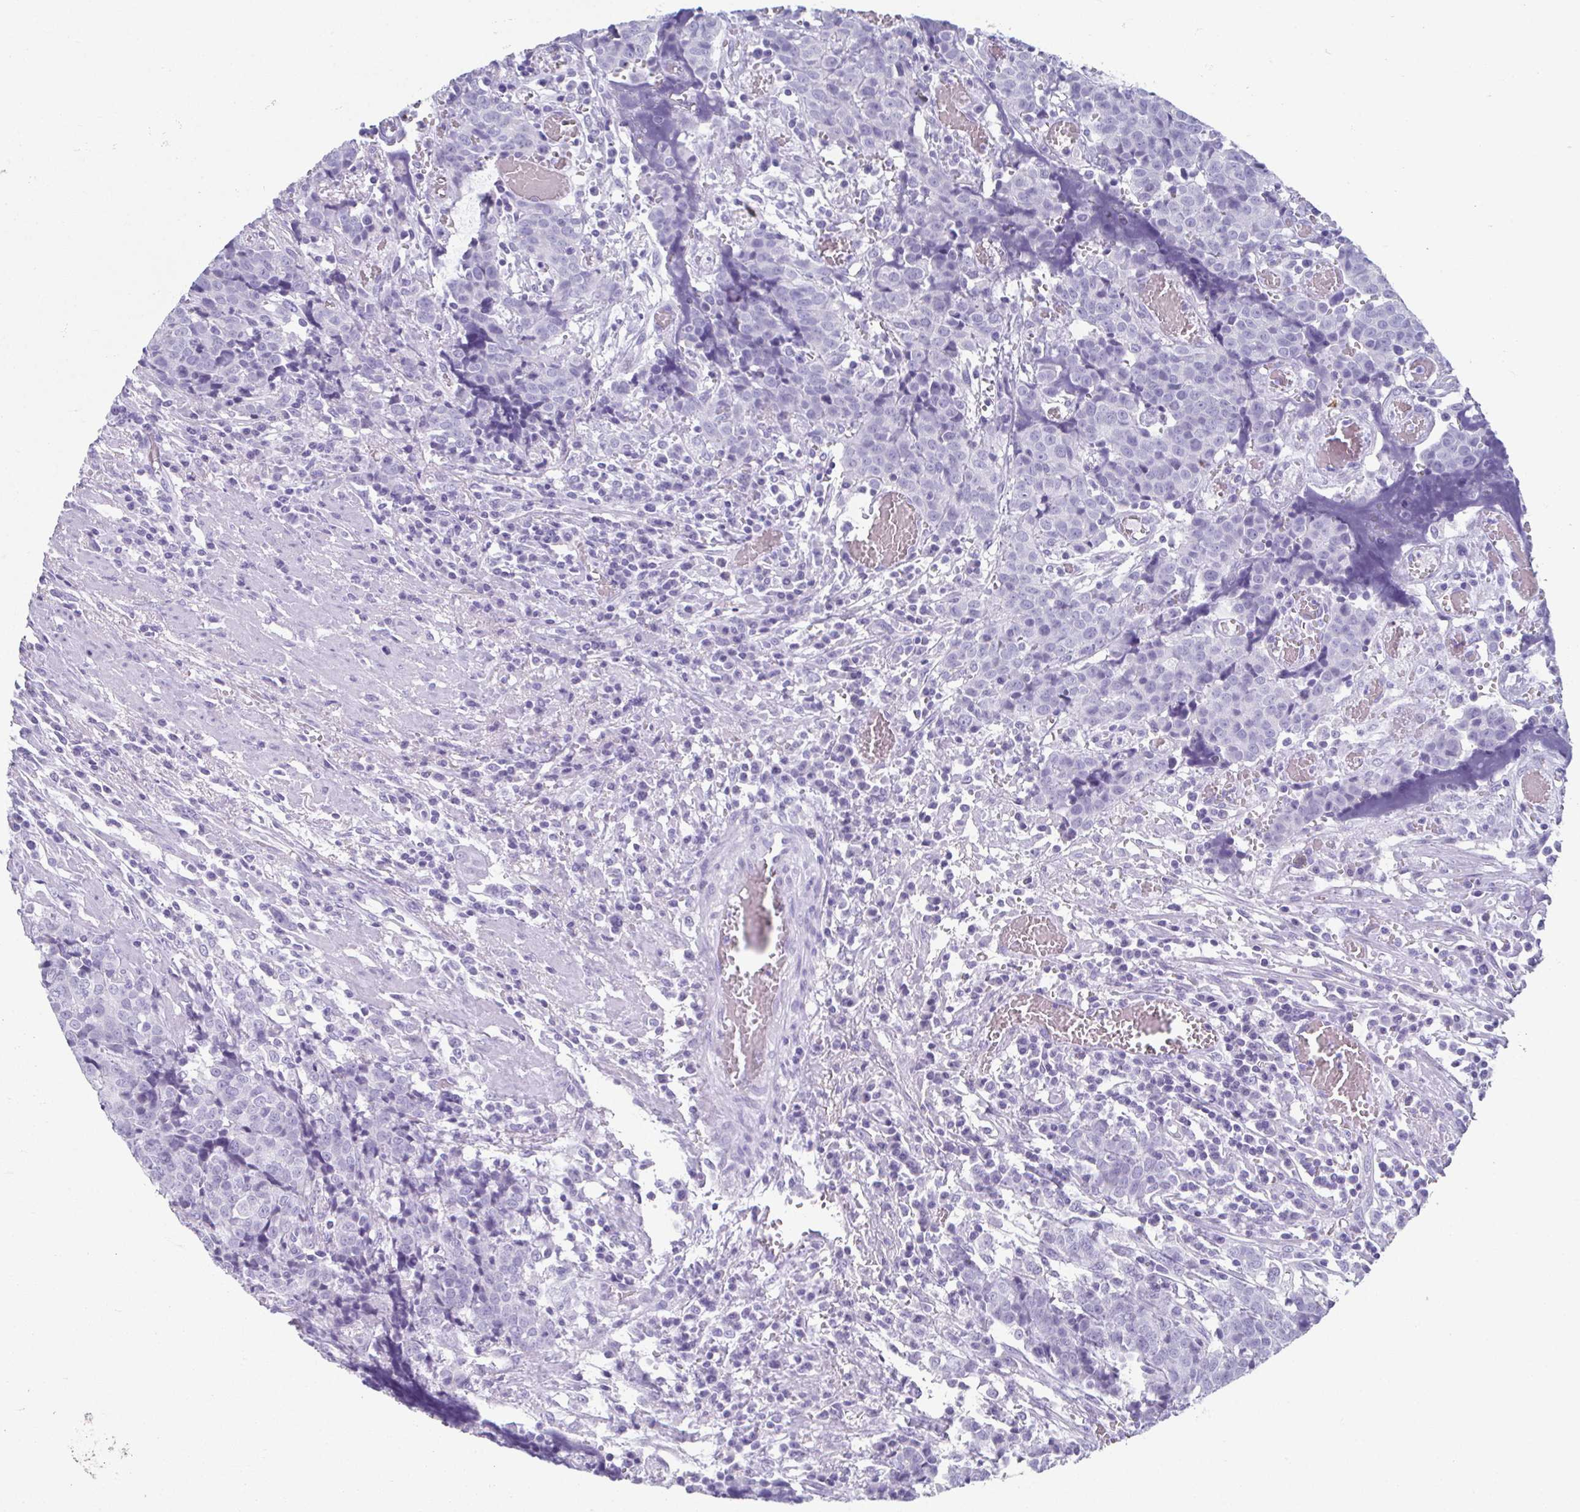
{"staining": {"intensity": "negative", "quantity": "none", "location": "none"}, "tissue": "prostate cancer", "cell_type": "Tumor cells", "image_type": "cancer", "snomed": [{"axis": "morphology", "description": "Adenocarcinoma, High grade"}, {"axis": "topography", "description": "Prostate and seminal vesicle, NOS"}], "caption": "Immunohistochemistry photomicrograph of neoplastic tissue: human prostate cancer stained with DAB exhibits no significant protein positivity in tumor cells.", "gene": "GHRL", "patient": {"sex": "male", "age": 60}}